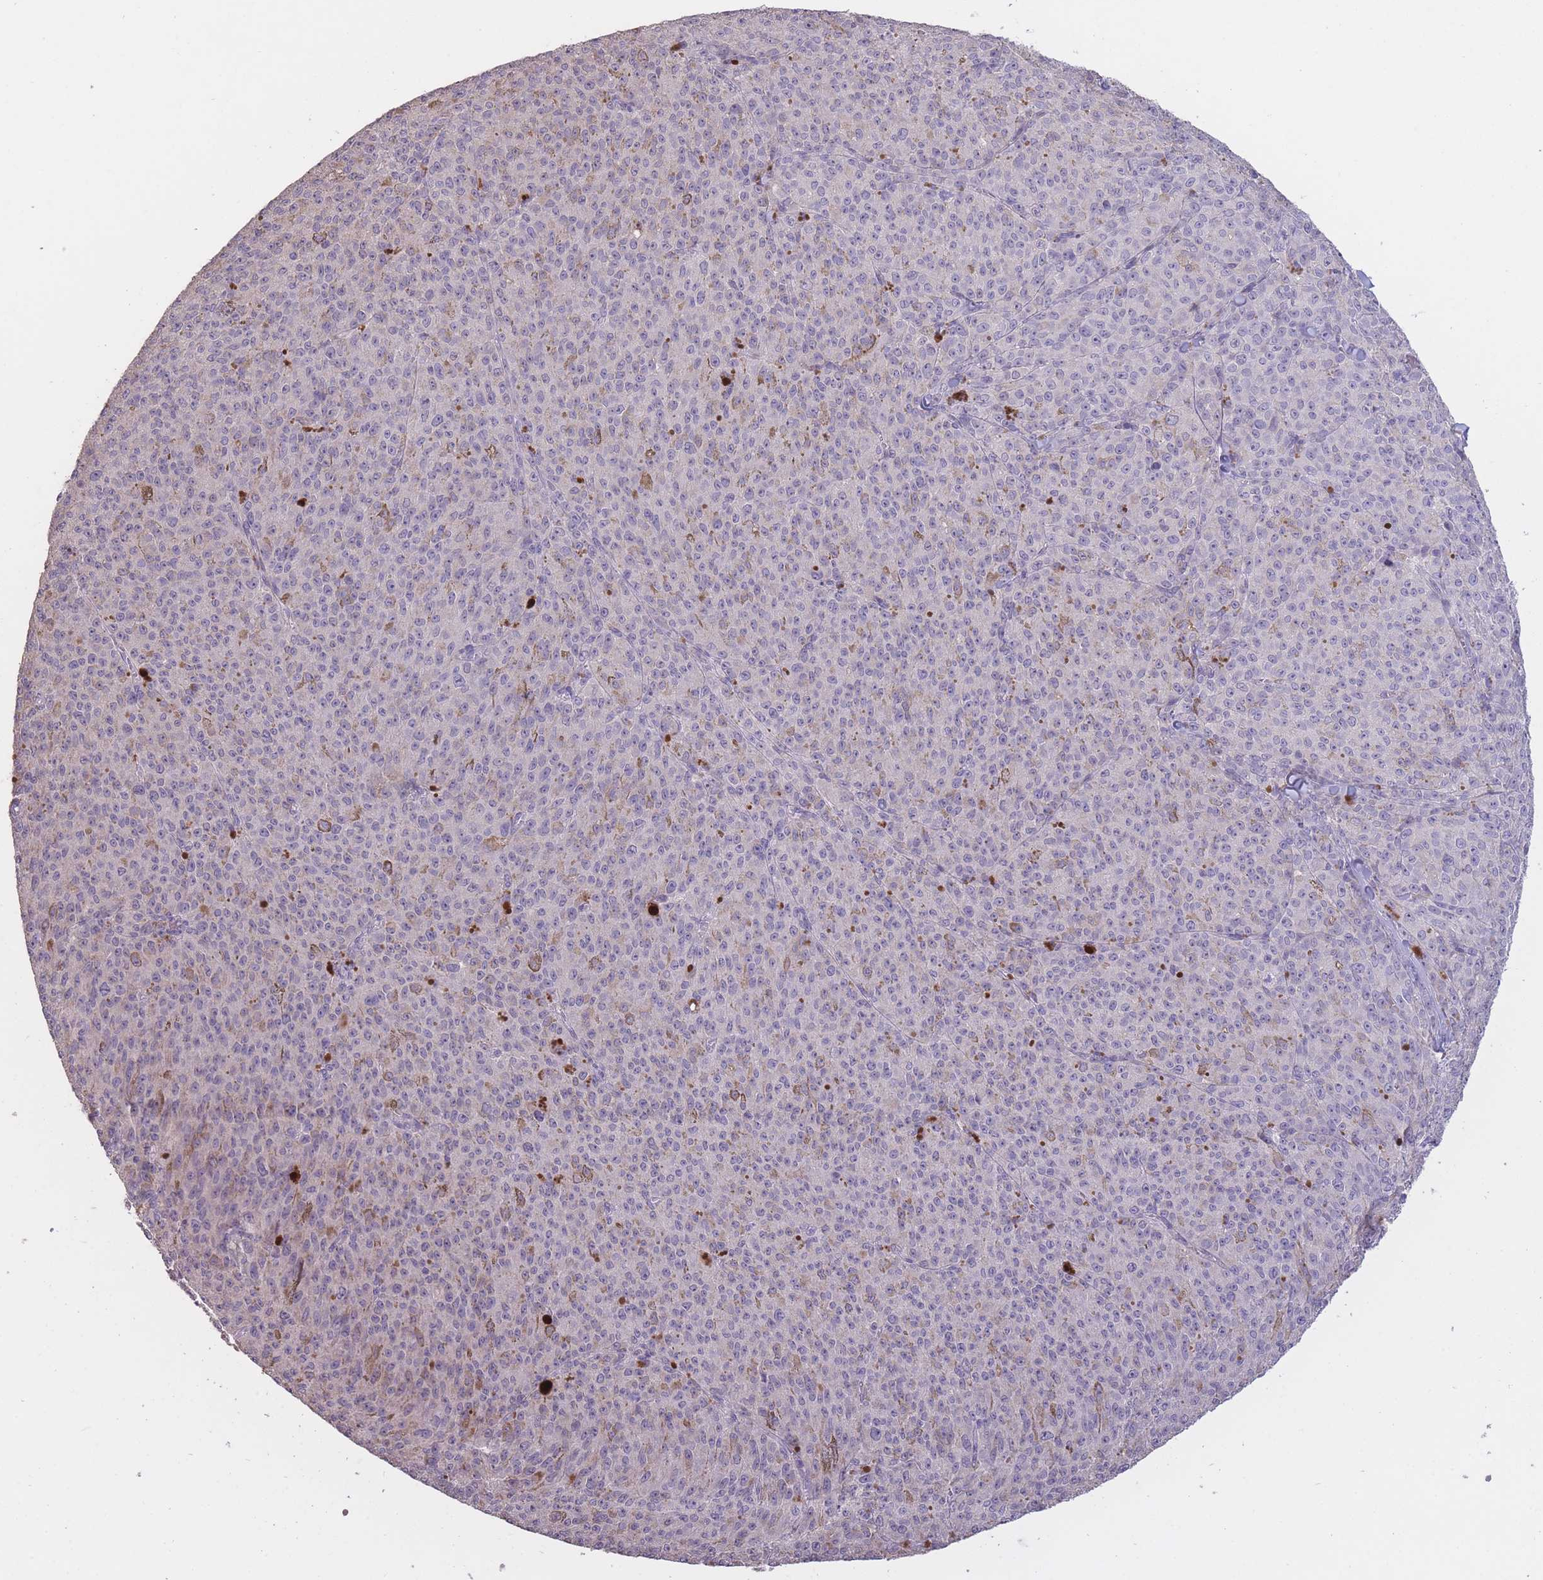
{"staining": {"intensity": "negative", "quantity": "none", "location": "none"}, "tissue": "melanoma", "cell_type": "Tumor cells", "image_type": "cancer", "snomed": [{"axis": "morphology", "description": "Malignant melanoma, NOS"}, {"axis": "topography", "description": "Skin"}], "caption": "This is an immunohistochemistry histopathology image of malignant melanoma. There is no positivity in tumor cells.", "gene": "RSPH10B", "patient": {"sex": "female", "age": 52}}